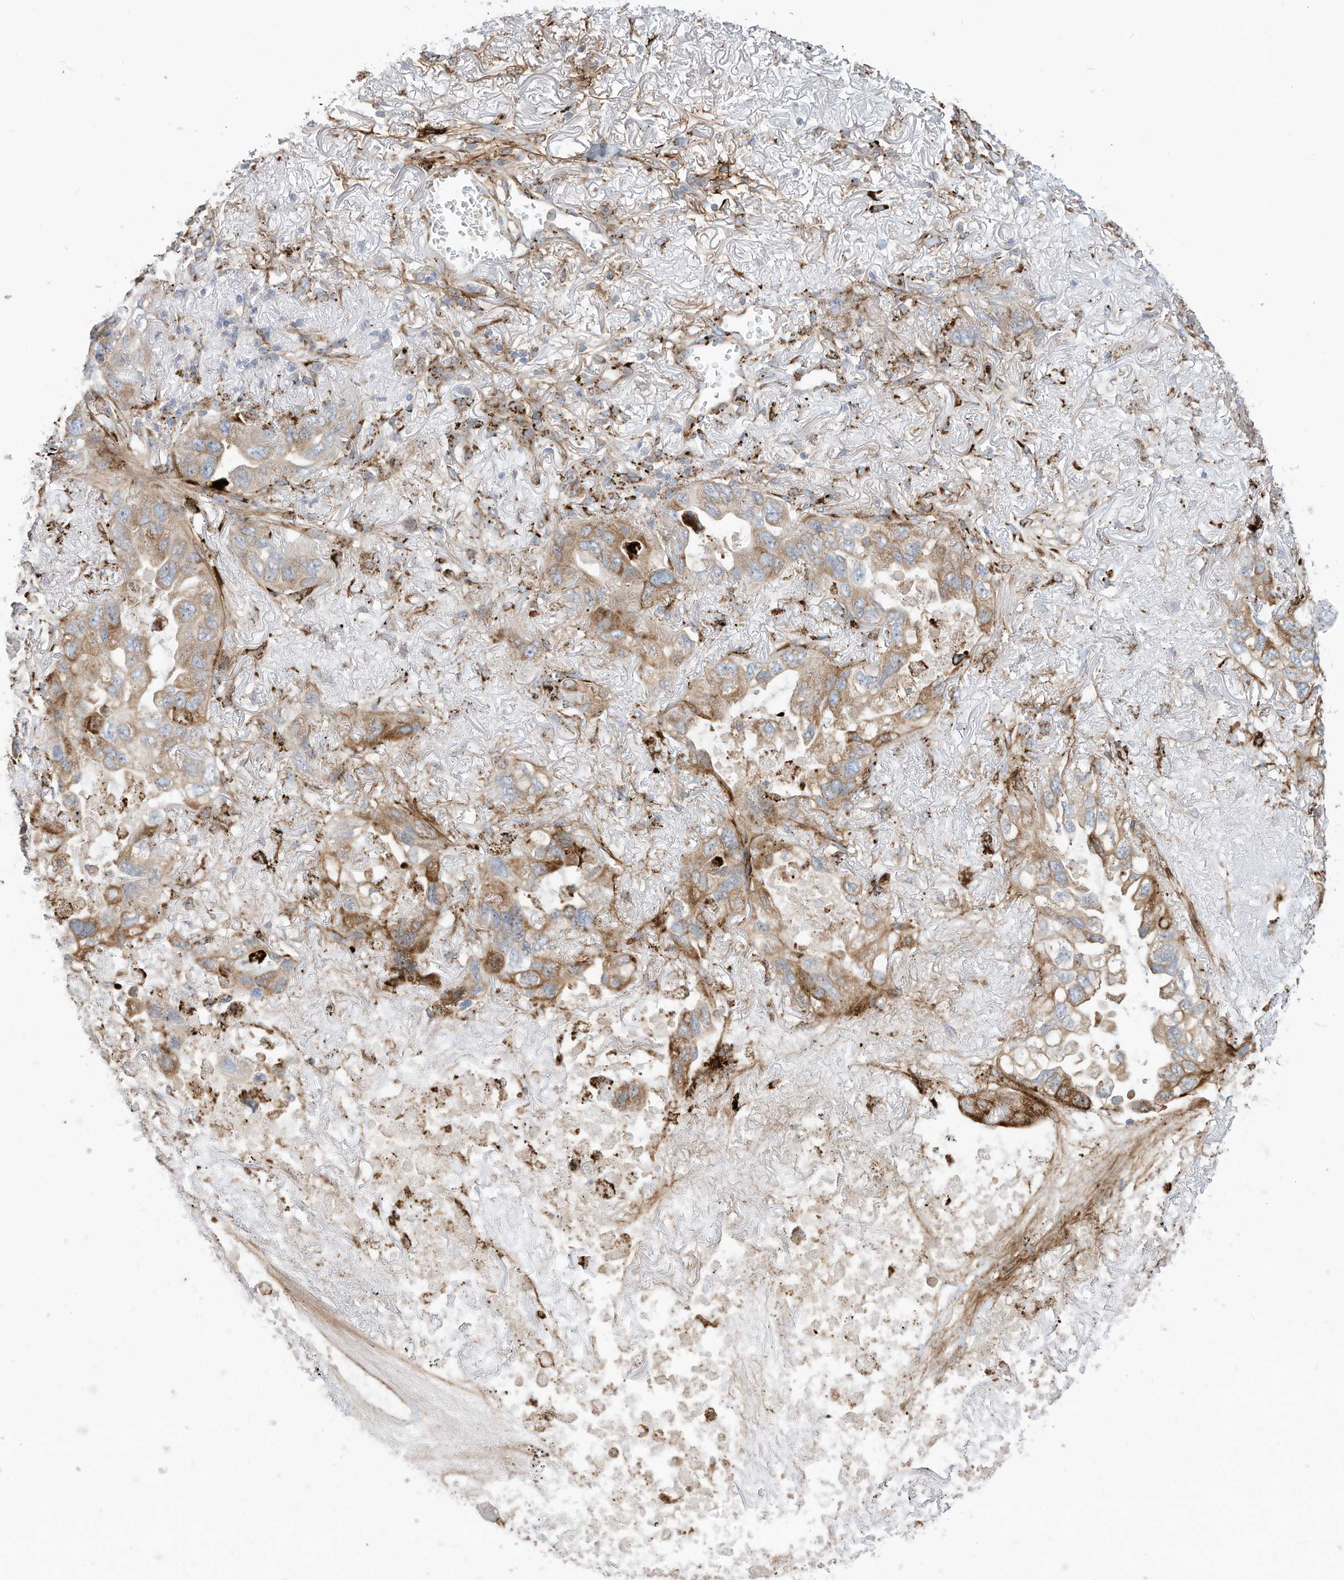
{"staining": {"intensity": "moderate", "quantity": ">75%", "location": "cytoplasmic/membranous"}, "tissue": "lung cancer", "cell_type": "Tumor cells", "image_type": "cancer", "snomed": [{"axis": "morphology", "description": "Squamous cell carcinoma, NOS"}, {"axis": "topography", "description": "Lung"}], "caption": "Immunohistochemistry (IHC) of human lung squamous cell carcinoma demonstrates medium levels of moderate cytoplasmic/membranous staining in about >75% of tumor cells.", "gene": "TRNAU1AP", "patient": {"sex": "female", "age": 73}}